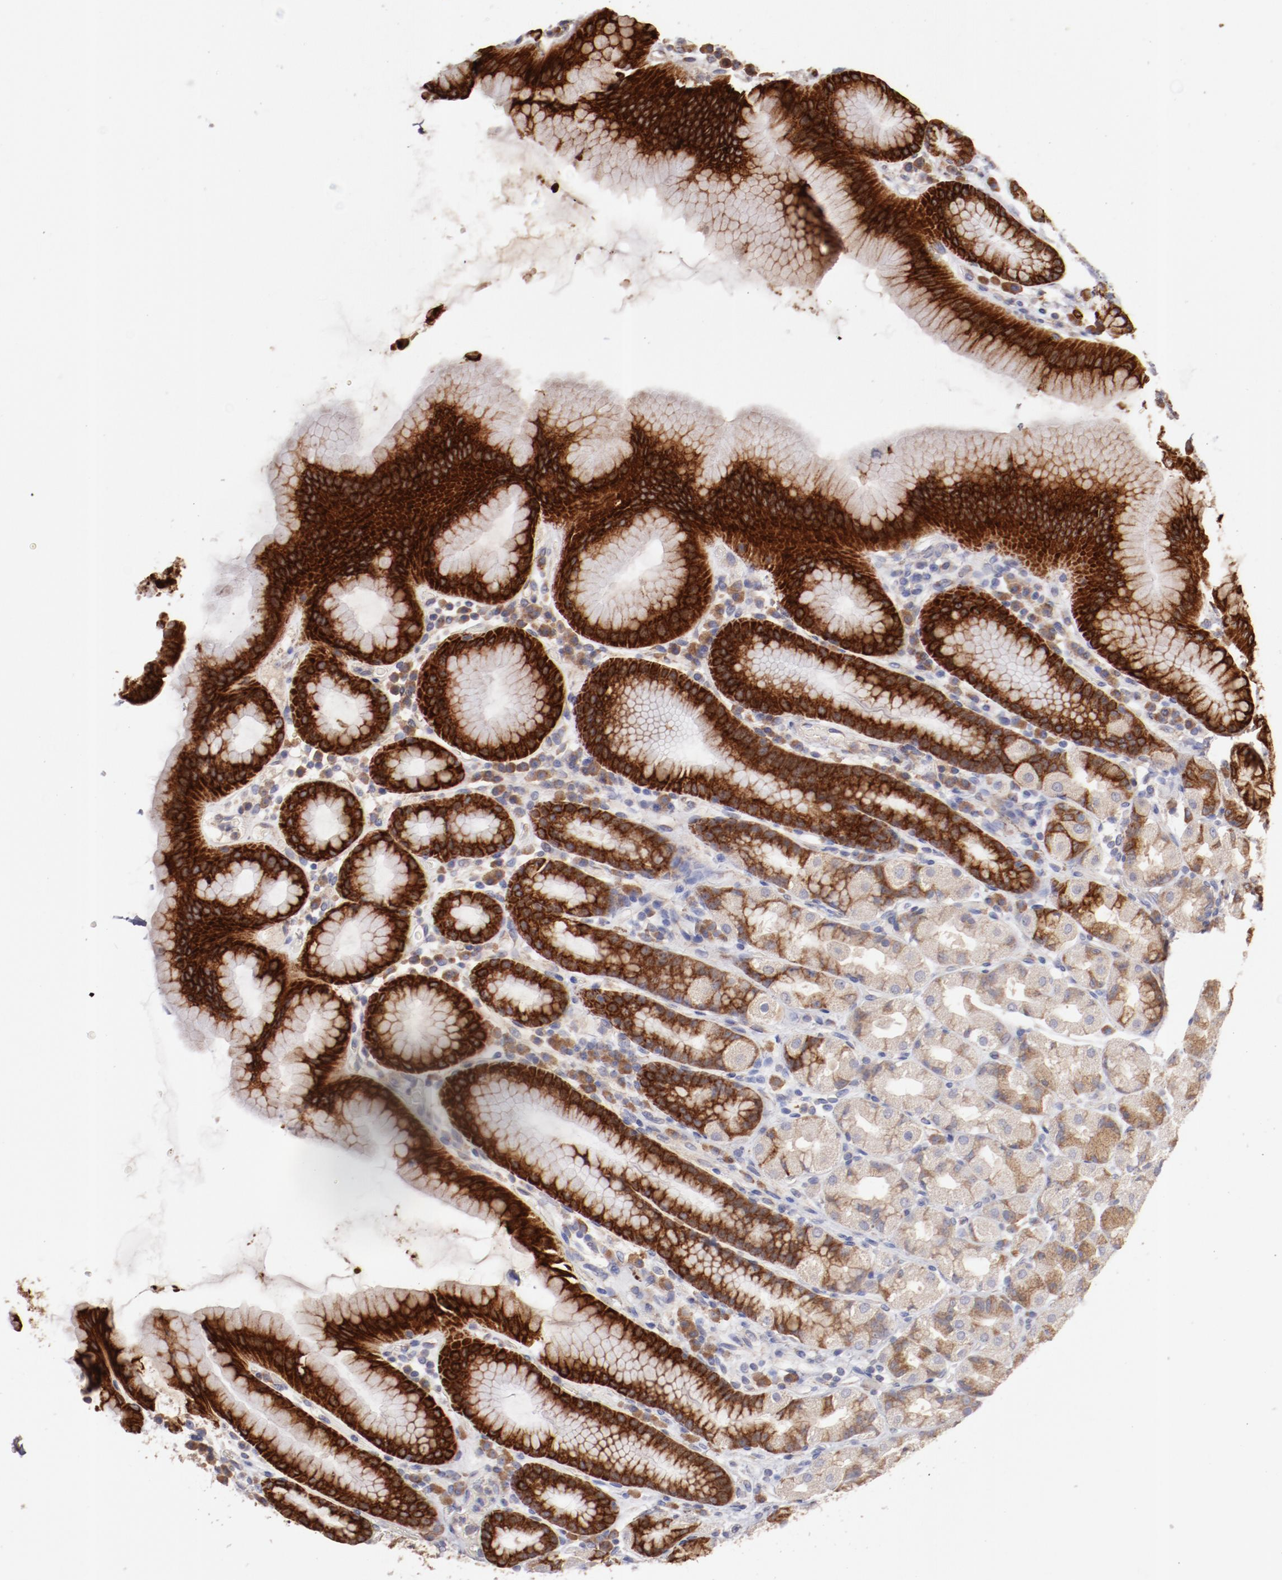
{"staining": {"intensity": "moderate", "quantity": ">75%", "location": "cytoplasmic/membranous"}, "tissue": "stomach", "cell_type": "Glandular cells", "image_type": "normal", "snomed": [{"axis": "morphology", "description": "Normal tissue, NOS"}, {"axis": "topography", "description": "Stomach, upper"}], "caption": "About >75% of glandular cells in unremarkable human stomach reveal moderate cytoplasmic/membranous protein staining as visualized by brown immunohistochemical staining.", "gene": "ENTPD5", "patient": {"sex": "male", "age": 68}}